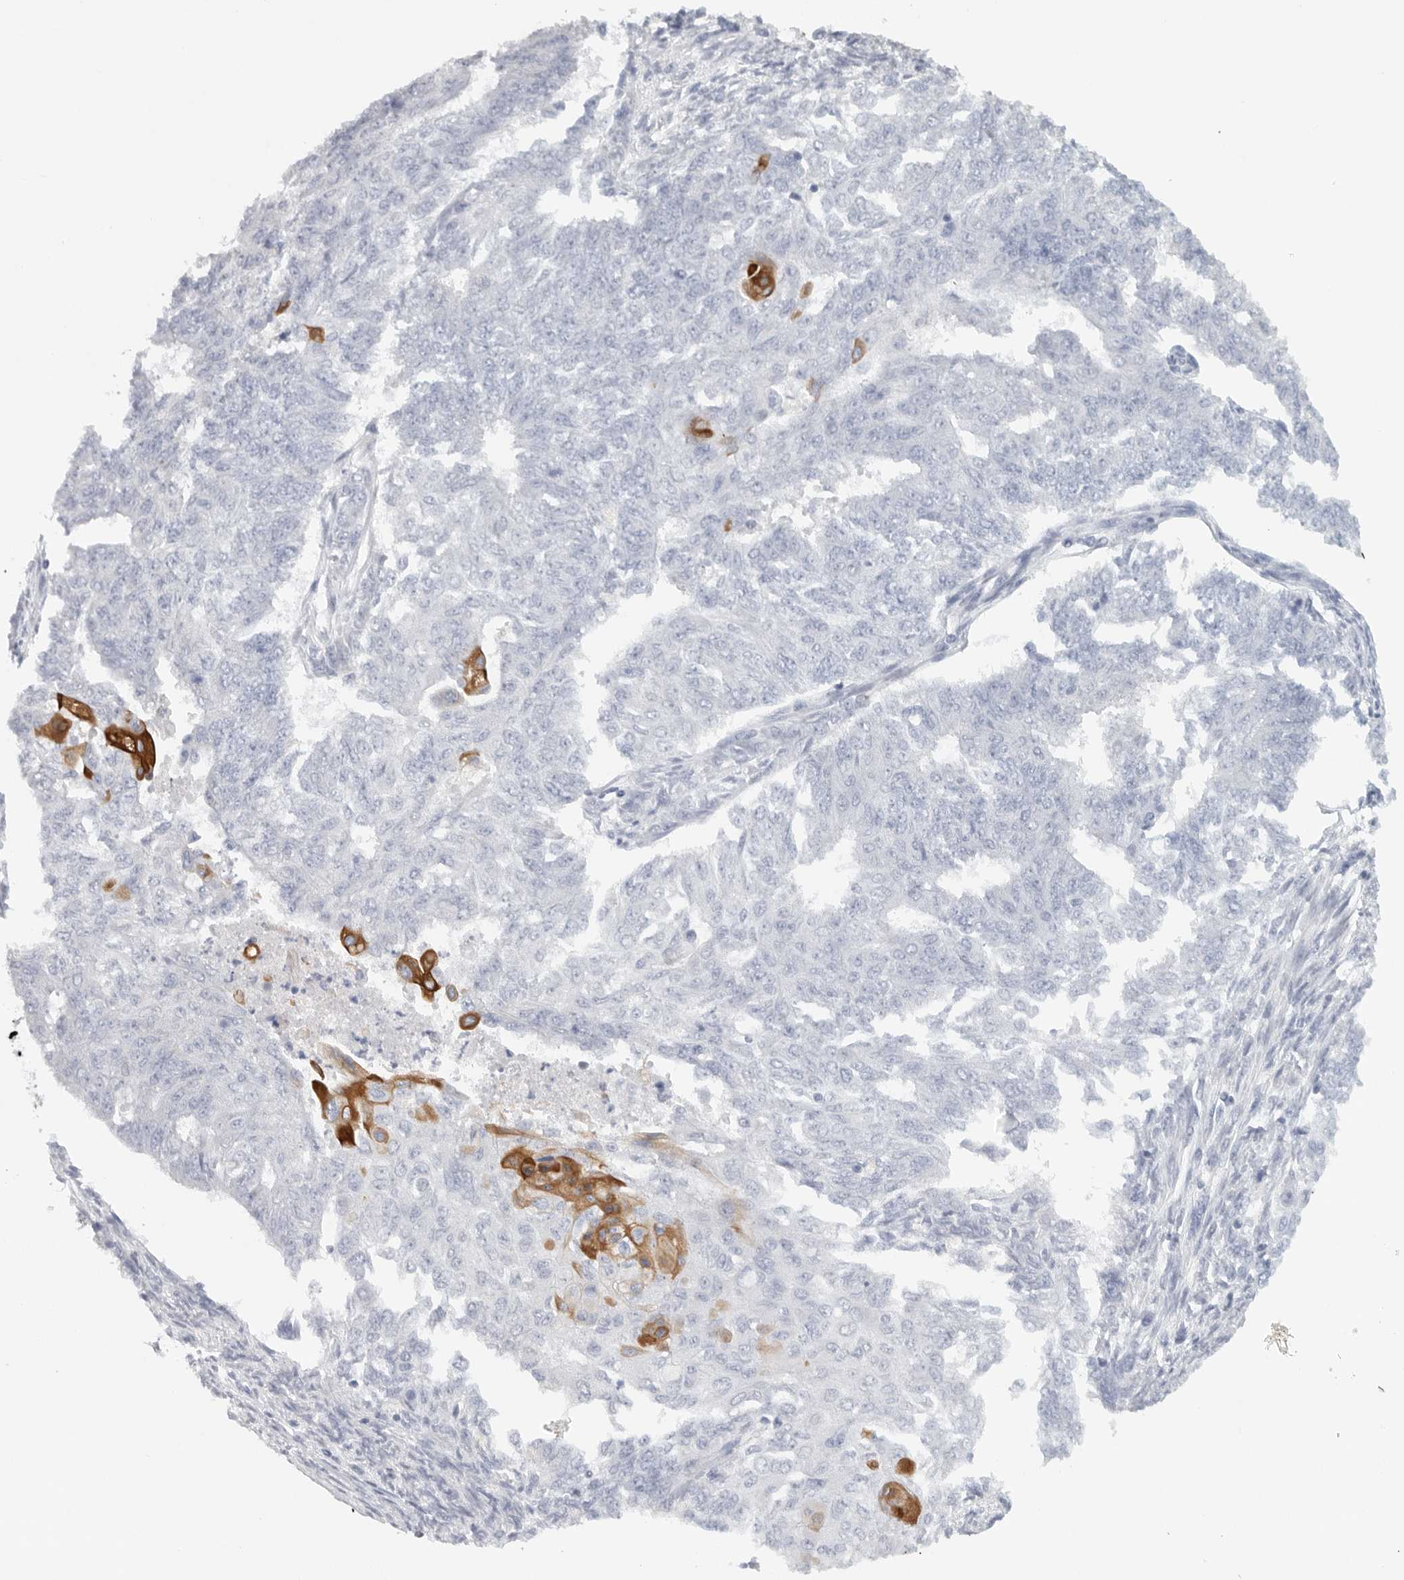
{"staining": {"intensity": "strong", "quantity": "<25%", "location": "cytoplasmic/membranous"}, "tissue": "endometrial cancer", "cell_type": "Tumor cells", "image_type": "cancer", "snomed": [{"axis": "morphology", "description": "Adenocarcinoma, NOS"}, {"axis": "topography", "description": "Endometrium"}], "caption": "Endometrial cancer (adenocarcinoma) stained with DAB (3,3'-diaminobenzidine) immunohistochemistry (IHC) demonstrates medium levels of strong cytoplasmic/membranous staining in approximately <25% of tumor cells.", "gene": "TMEM69", "patient": {"sex": "female", "age": 32}}